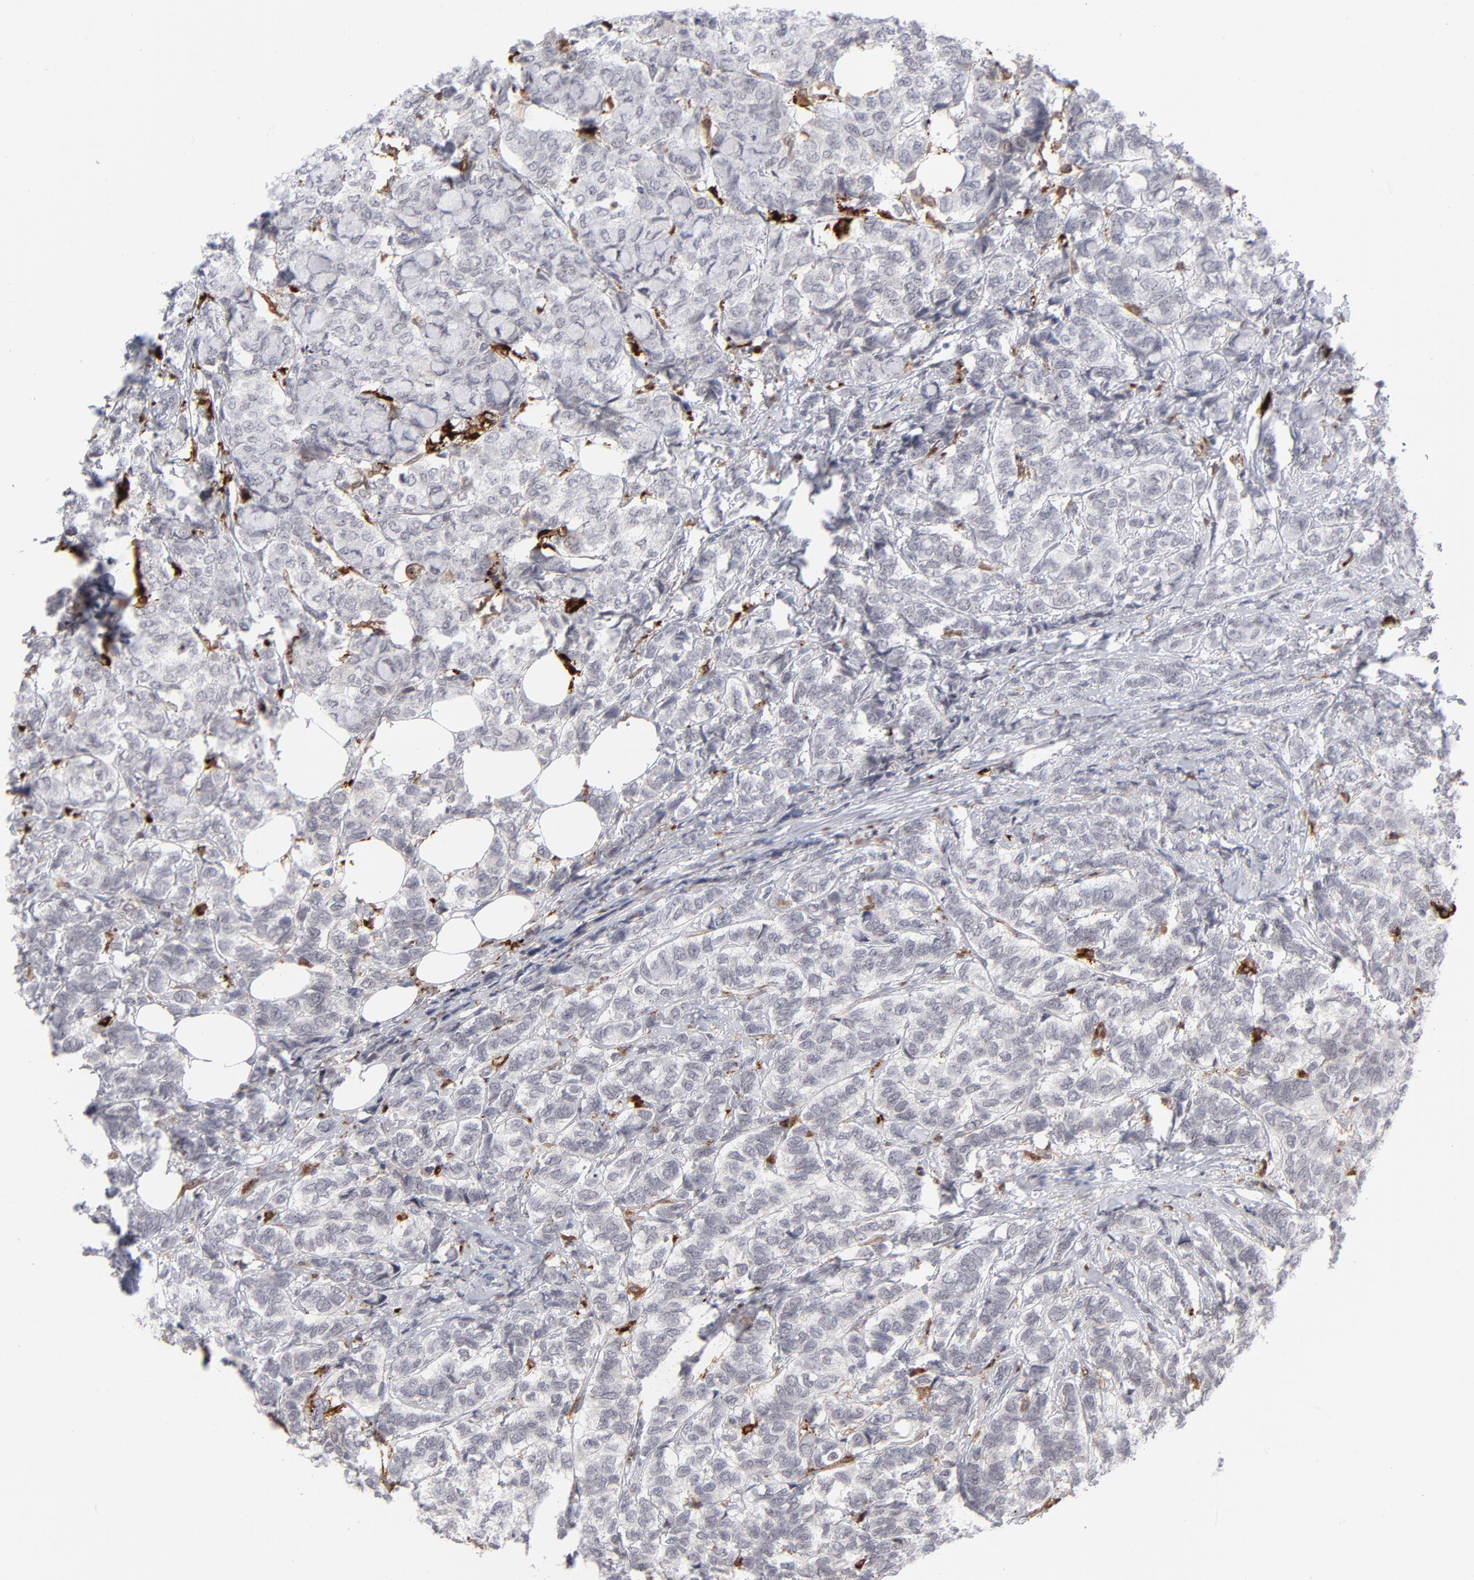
{"staining": {"intensity": "negative", "quantity": "none", "location": "none"}, "tissue": "breast cancer", "cell_type": "Tumor cells", "image_type": "cancer", "snomed": [{"axis": "morphology", "description": "Lobular carcinoma"}, {"axis": "topography", "description": "Breast"}], "caption": "Breast cancer (lobular carcinoma) stained for a protein using immunohistochemistry (IHC) shows no positivity tumor cells.", "gene": "CCR2", "patient": {"sex": "female", "age": 60}}